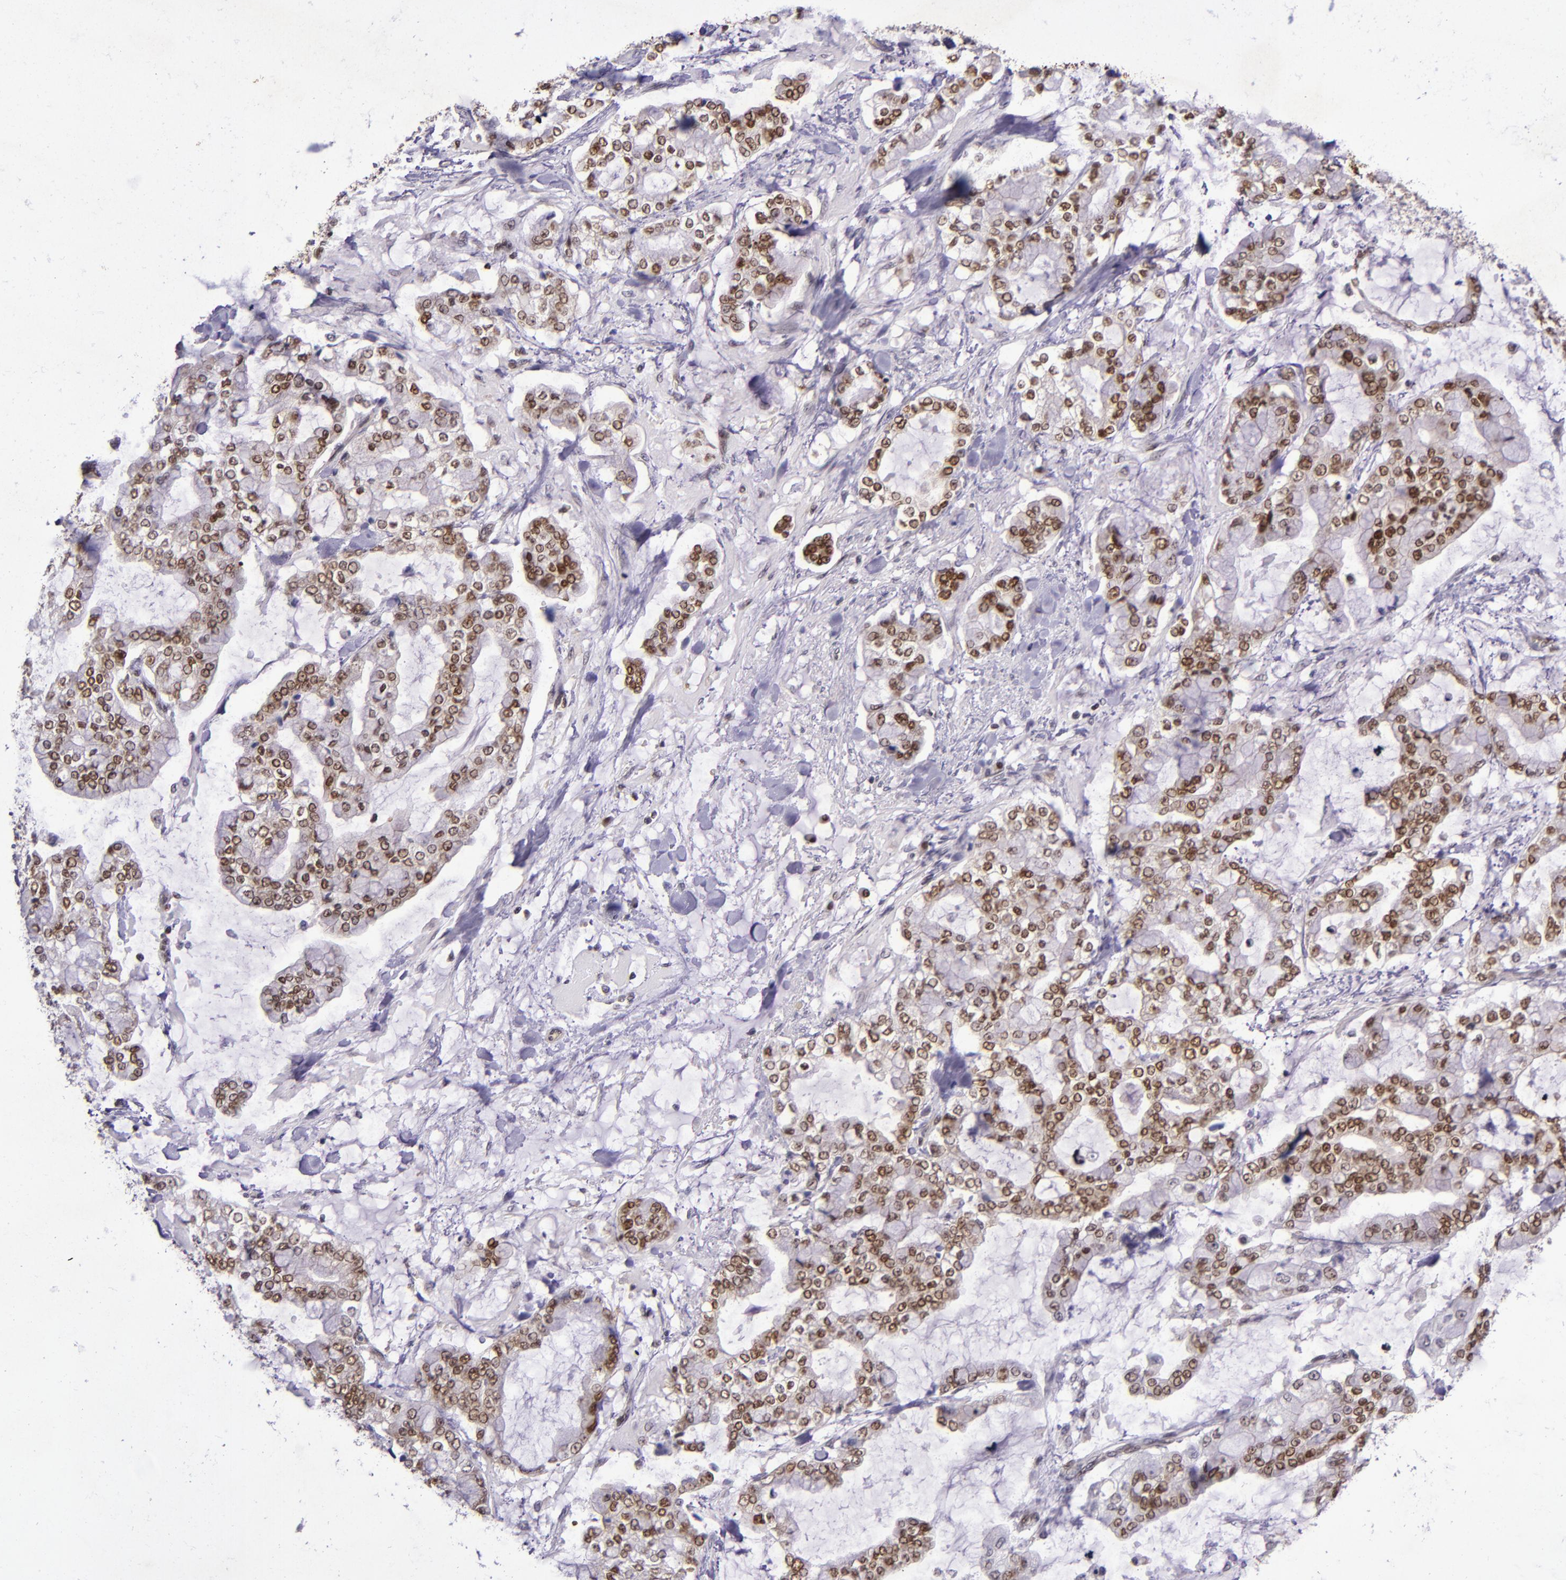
{"staining": {"intensity": "strong", "quantity": ">75%", "location": "nuclear"}, "tissue": "stomach cancer", "cell_type": "Tumor cells", "image_type": "cancer", "snomed": [{"axis": "morphology", "description": "Normal tissue, NOS"}, {"axis": "morphology", "description": "Adenocarcinoma, NOS"}, {"axis": "topography", "description": "Stomach, upper"}, {"axis": "topography", "description": "Stomach"}], "caption": "The photomicrograph exhibits staining of stomach cancer, revealing strong nuclear protein staining (brown color) within tumor cells.", "gene": "MGMT", "patient": {"sex": "male", "age": 76}}